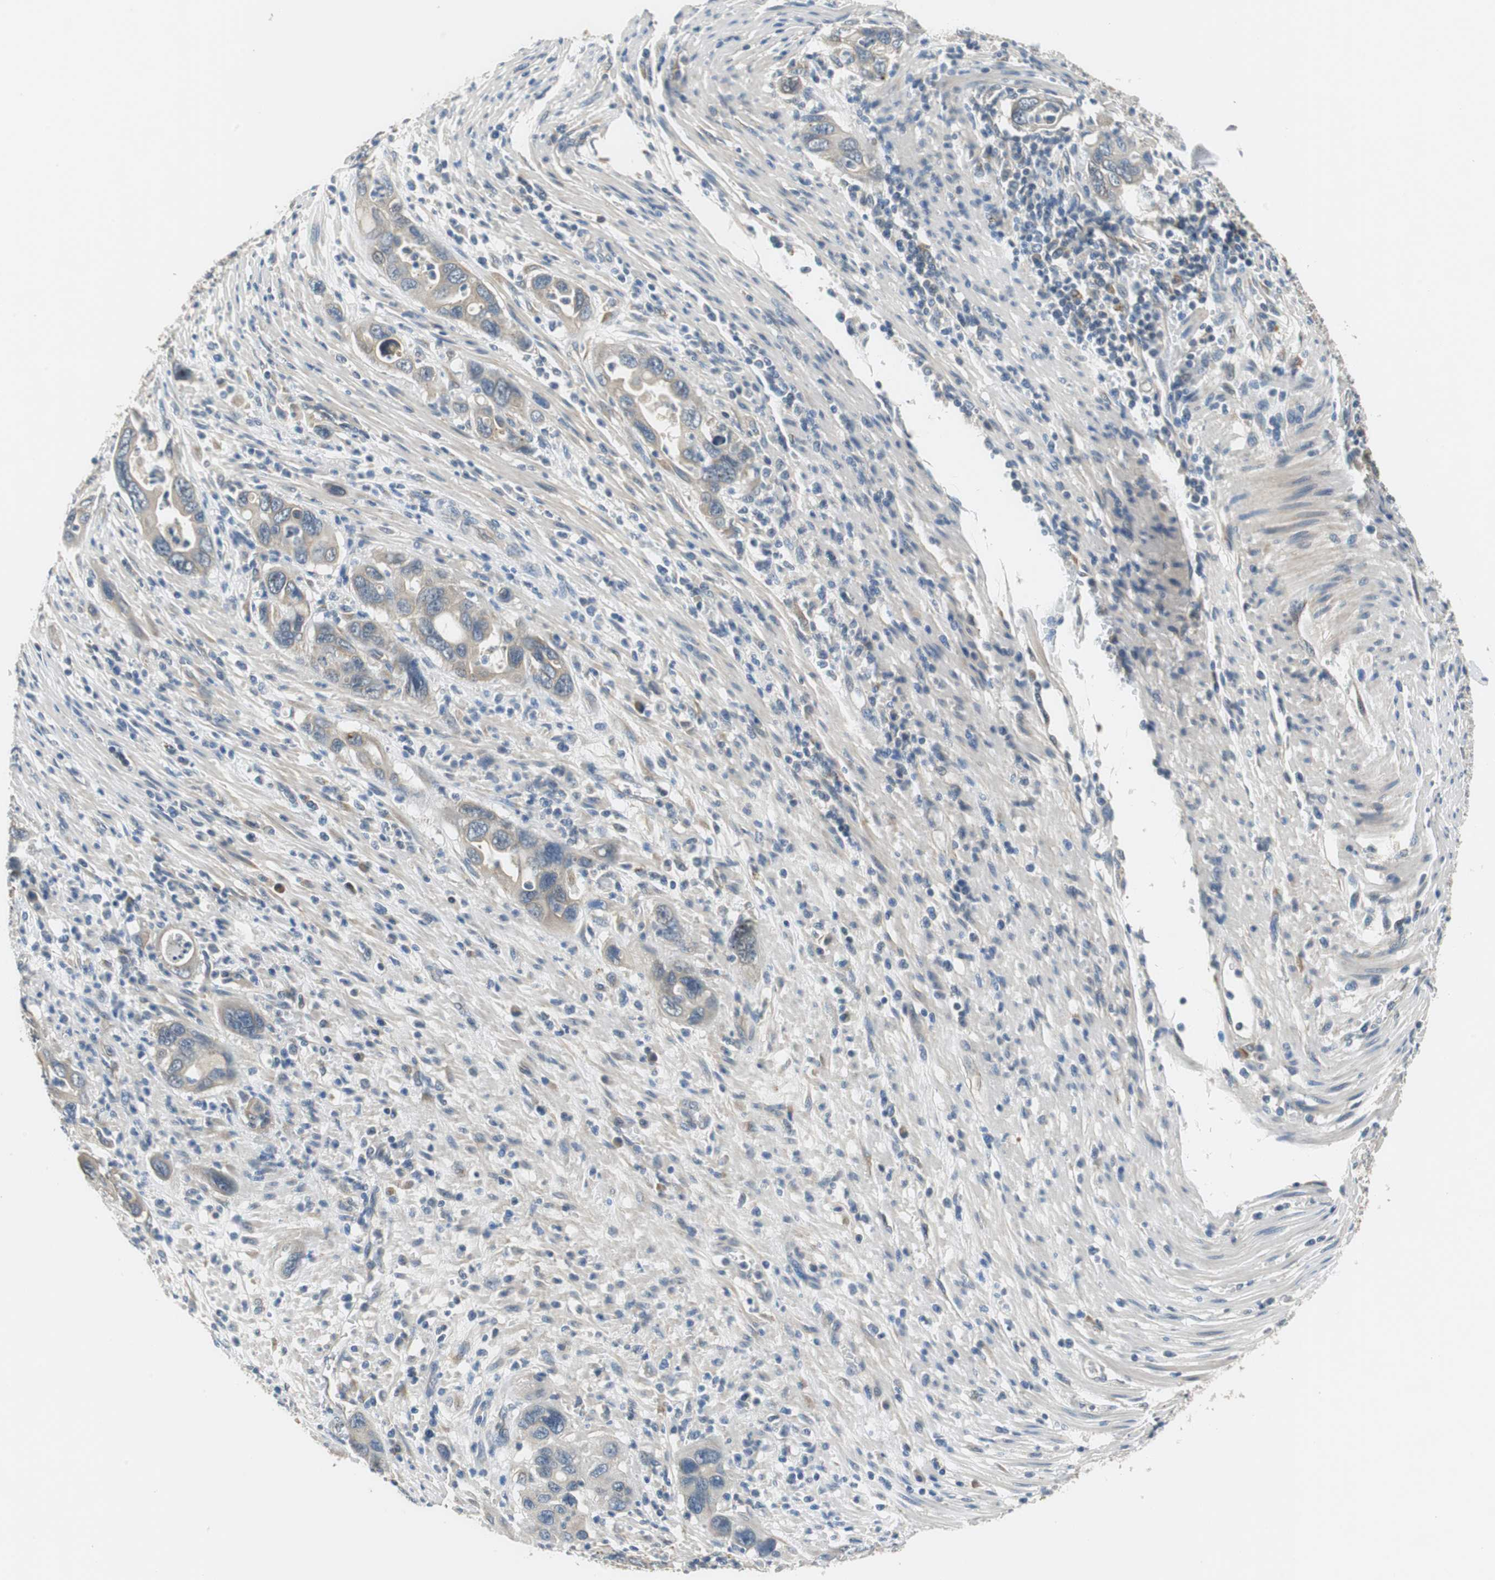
{"staining": {"intensity": "weak", "quantity": ">75%", "location": "cytoplasmic/membranous"}, "tissue": "pancreatic cancer", "cell_type": "Tumor cells", "image_type": "cancer", "snomed": [{"axis": "morphology", "description": "Adenocarcinoma, NOS"}, {"axis": "topography", "description": "Pancreas"}], "caption": "Pancreatic cancer stained with DAB (3,3'-diaminobenzidine) immunohistochemistry displays low levels of weak cytoplasmic/membranous expression in about >75% of tumor cells. The staining was performed using DAB, with brown indicating positive protein expression. Nuclei are stained blue with hematoxylin.", "gene": "FADS2", "patient": {"sex": "female", "age": 71}}